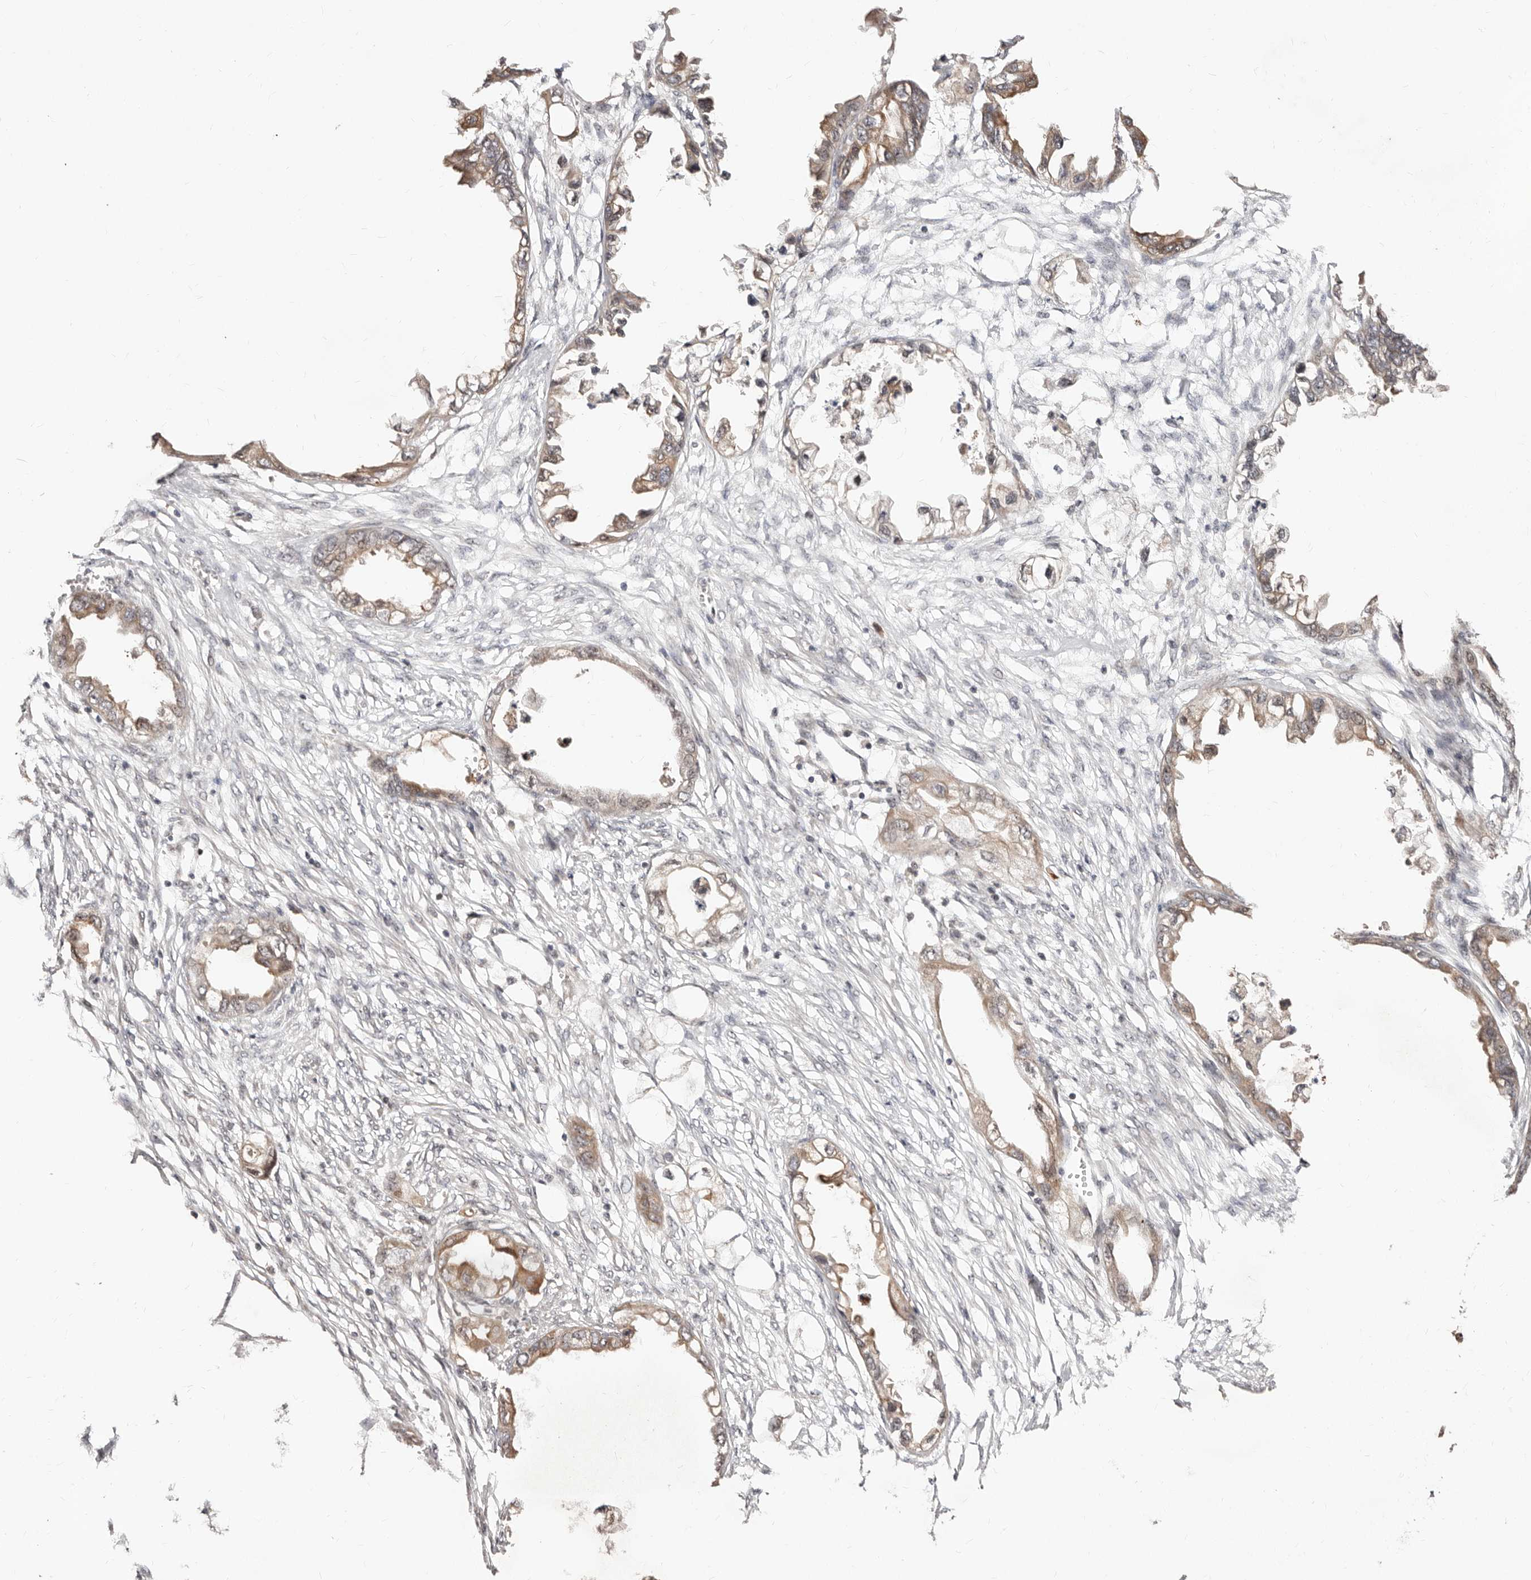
{"staining": {"intensity": "moderate", "quantity": ">75%", "location": "cytoplasmic/membranous"}, "tissue": "endometrial cancer", "cell_type": "Tumor cells", "image_type": "cancer", "snomed": [{"axis": "morphology", "description": "Adenocarcinoma, NOS"}, {"axis": "morphology", "description": "Adenocarcinoma, metastatic, NOS"}, {"axis": "topography", "description": "Adipose tissue"}, {"axis": "topography", "description": "Endometrium"}], "caption": "A photomicrograph of human endometrial metastatic adenocarcinoma stained for a protein reveals moderate cytoplasmic/membranous brown staining in tumor cells.", "gene": "APOL6", "patient": {"sex": "female", "age": 67}}